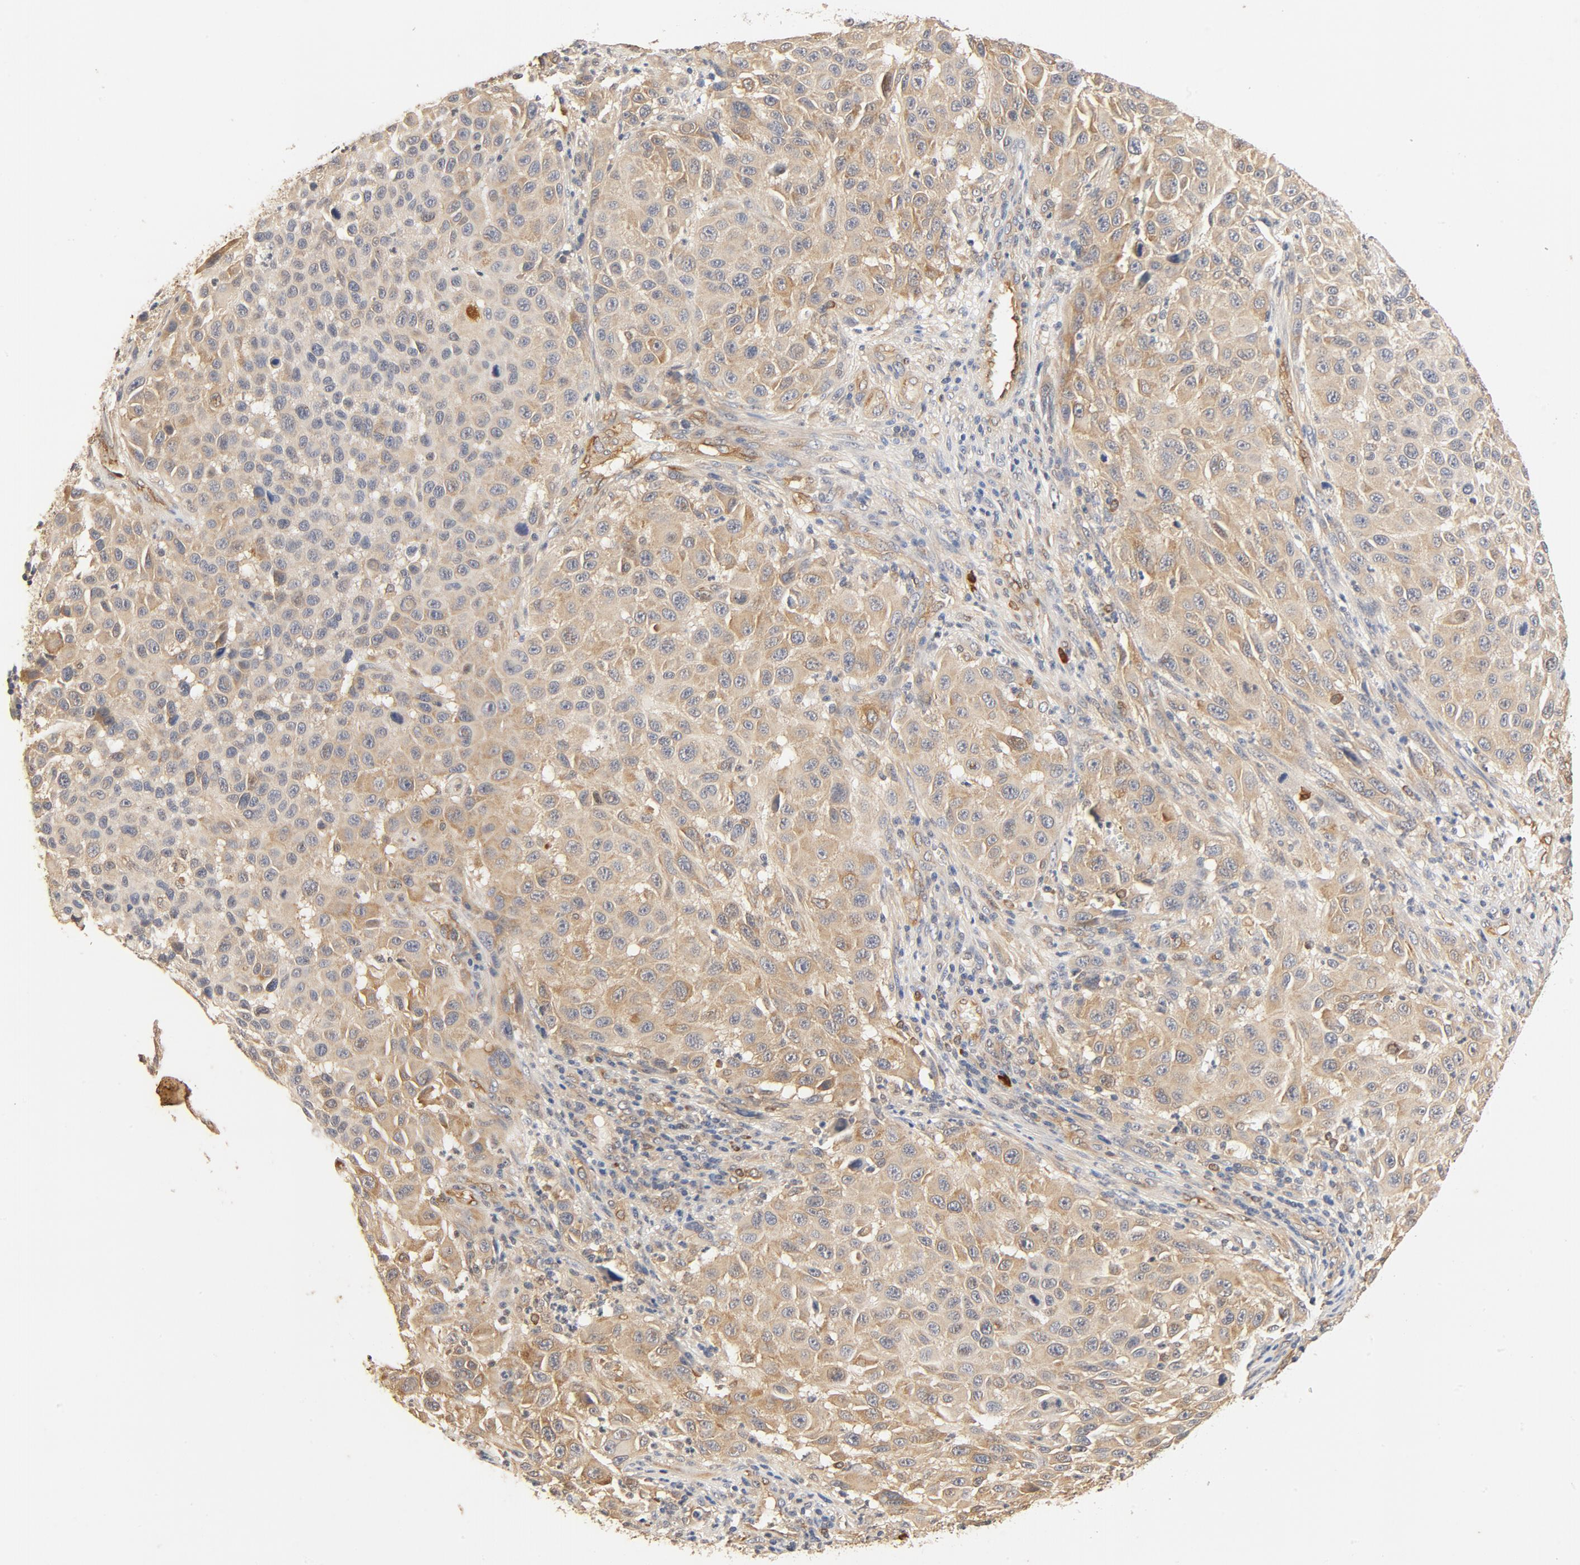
{"staining": {"intensity": "weak", "quantity": ">75%", "location": "cytoplasmic/membranous"}, "tissue": "melanoma", "cell_type": "Tumor cells", "image_type": "cancer", "snomed": [{"axis": "morphology", "description": "Malignant melanoma, Metastatic site"}, {"axis": "topography", "description": "Lymph node"}], "caption": "The image displays staining of malignant melanoma (metastatic site), revealing weak cytoplasmic/membranous protein expression (brown color) within tumor cells. (Brightfield microscopy of DAB IHC at high magnification).", "gene": "UBE2J1", "patient": {"sex": "male", "age": 61}}